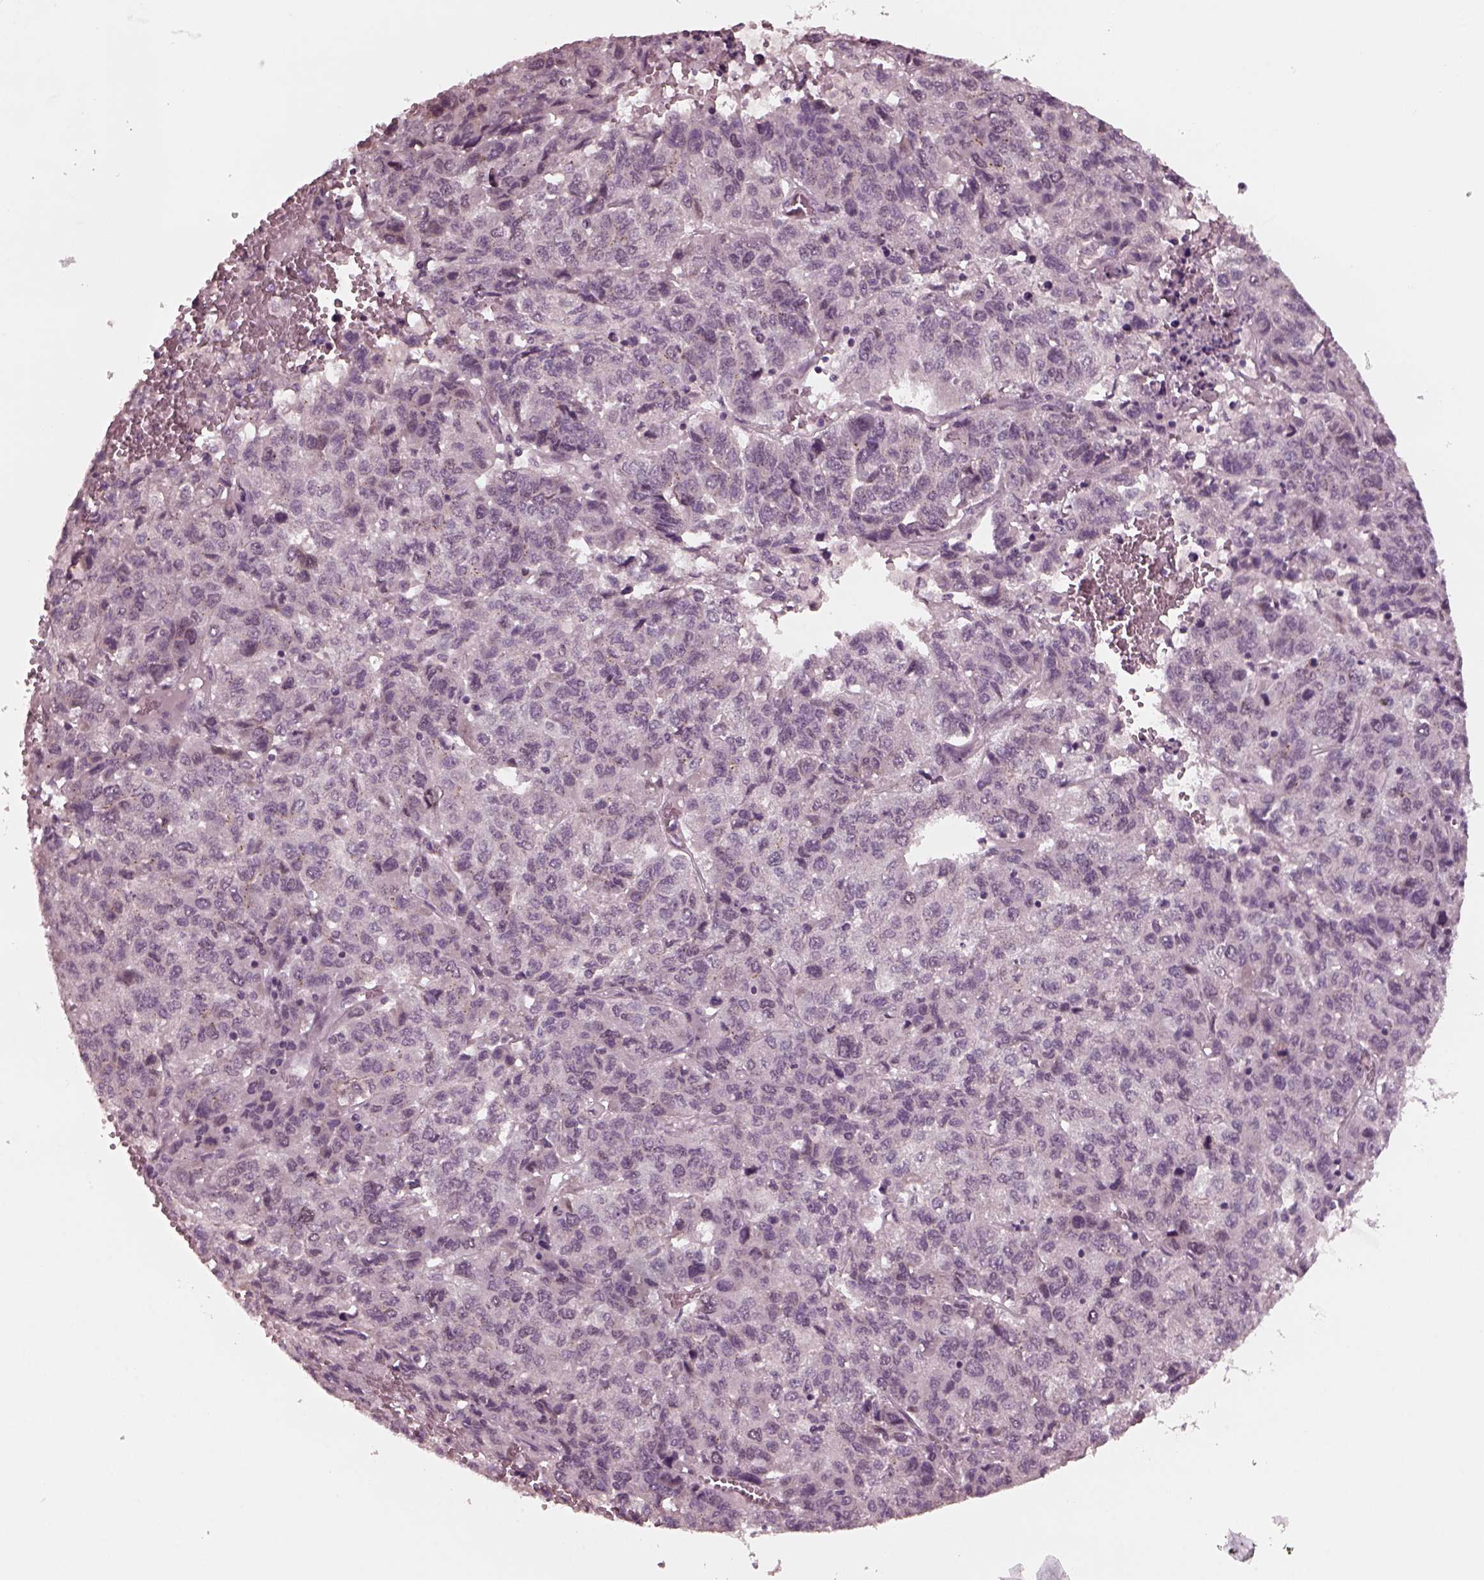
{"staining": {"intensity": "weak", "quantity": "<25%", "location": "cytoplasmic/membranous"}, "tissue": "liver cancer", "cell_type": "Tumor cells", "image_type": "cancer", "snomed": [{"axis": "morphology", "description": "Carcinoma, Hepatocellular, NOS"}, {"axis": "topography", "description": "Liver"}], "caption": "Liver cancer (hepatocellular carcinoma) stained for a protein using immunohistochemistry exhibits no expression tumor cells.", "gene": "SAXO1", "patient": {"sex": "male", "age": 69}}